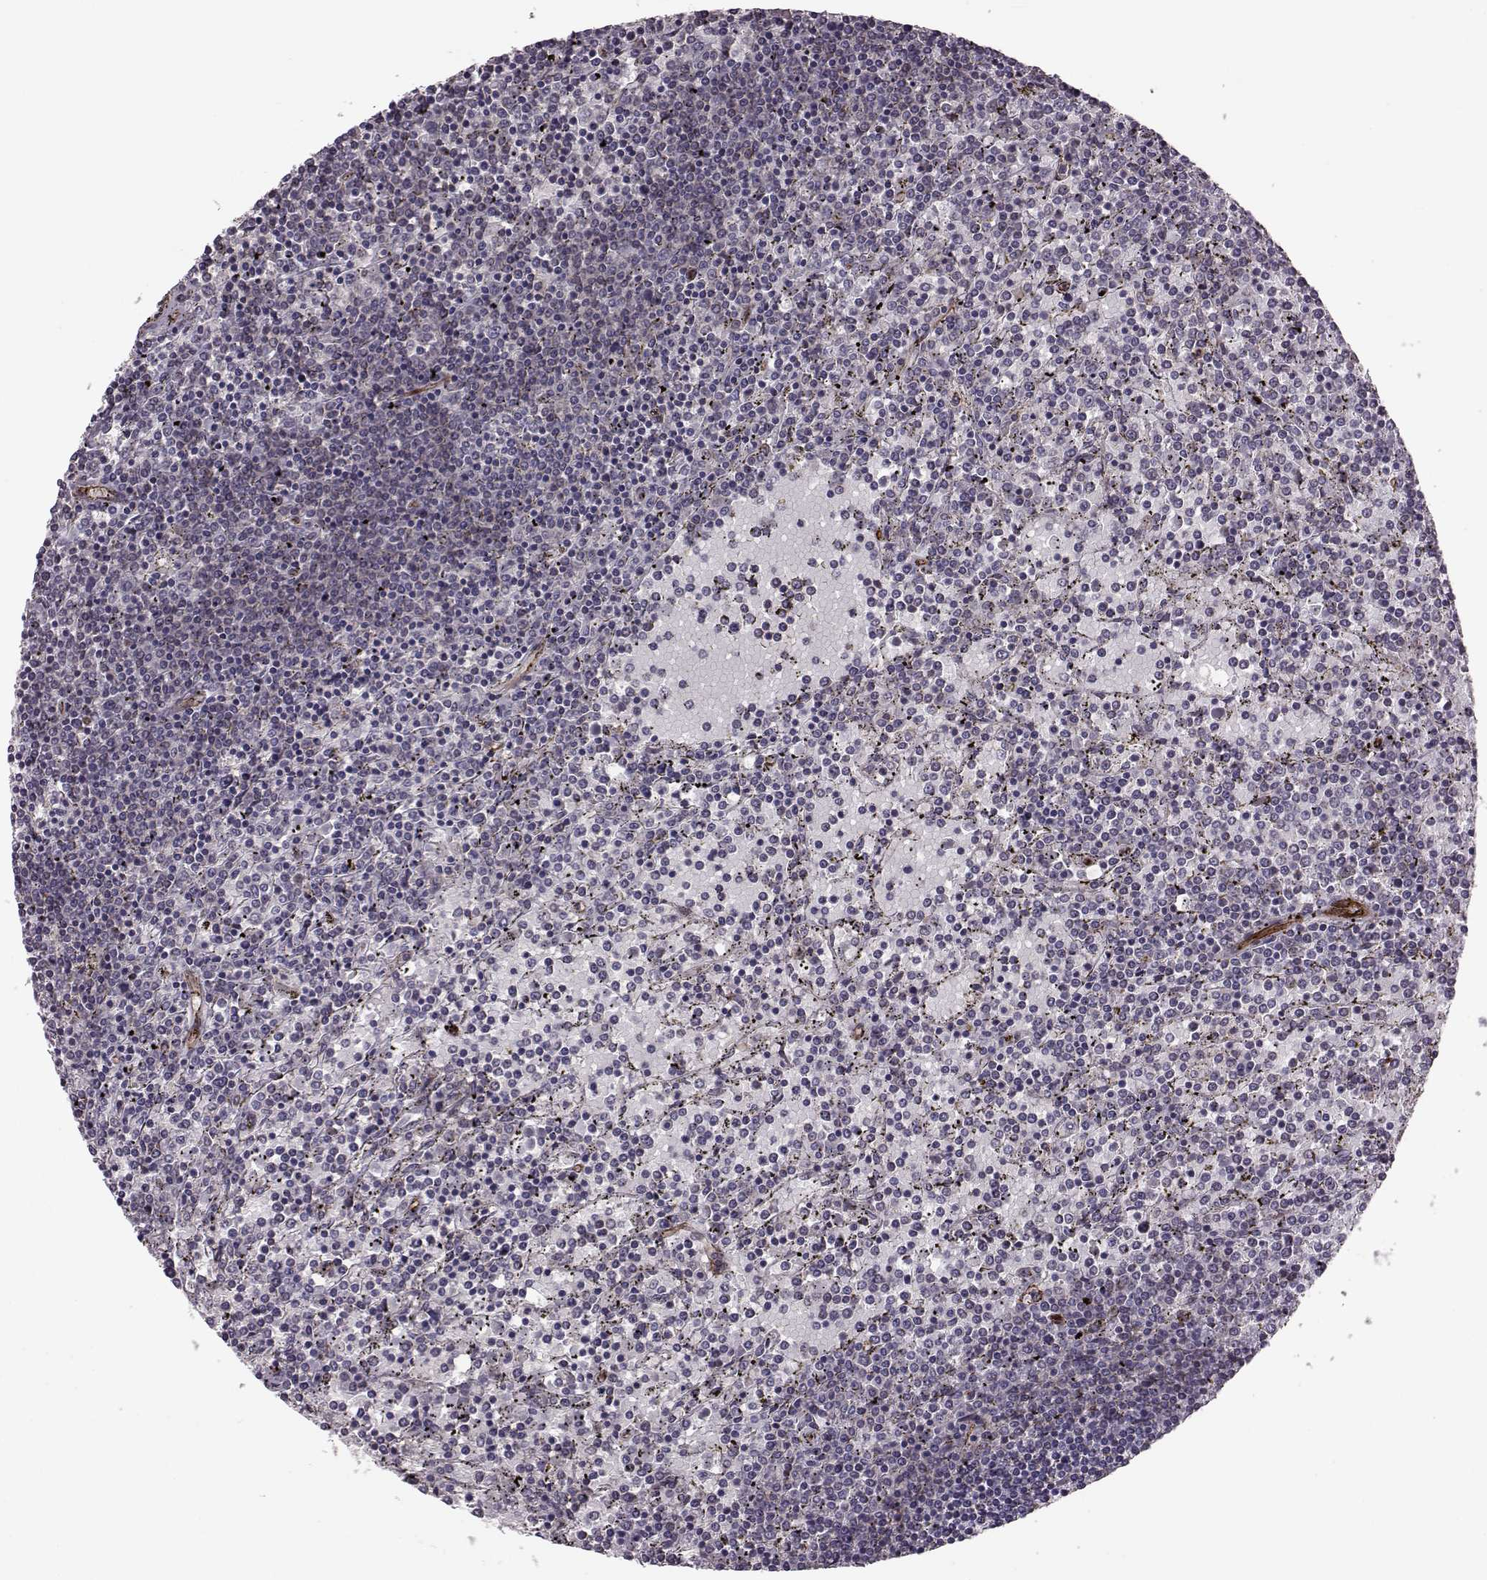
{"staining": {"intensity": "negative", "quantity": "none", "location": "none"}, "tissue": "lymphoma", "cell_type": "Tumor cells", "image_type": "cancer", "snomed": [{"axis": "morphology", "description": "Malignant lymphoma, non-Hodgkin's type, Low grade"}, {"axis": "topography", "description": "Spleen"}], "caption": "The histopathology image demonstrates no significant staining in tumor cells of malignant lymphoma, non-Hodgkin's type (low-grade).", "gene": "SYNPO", "patient": {"sex": "female", "age": 77}}